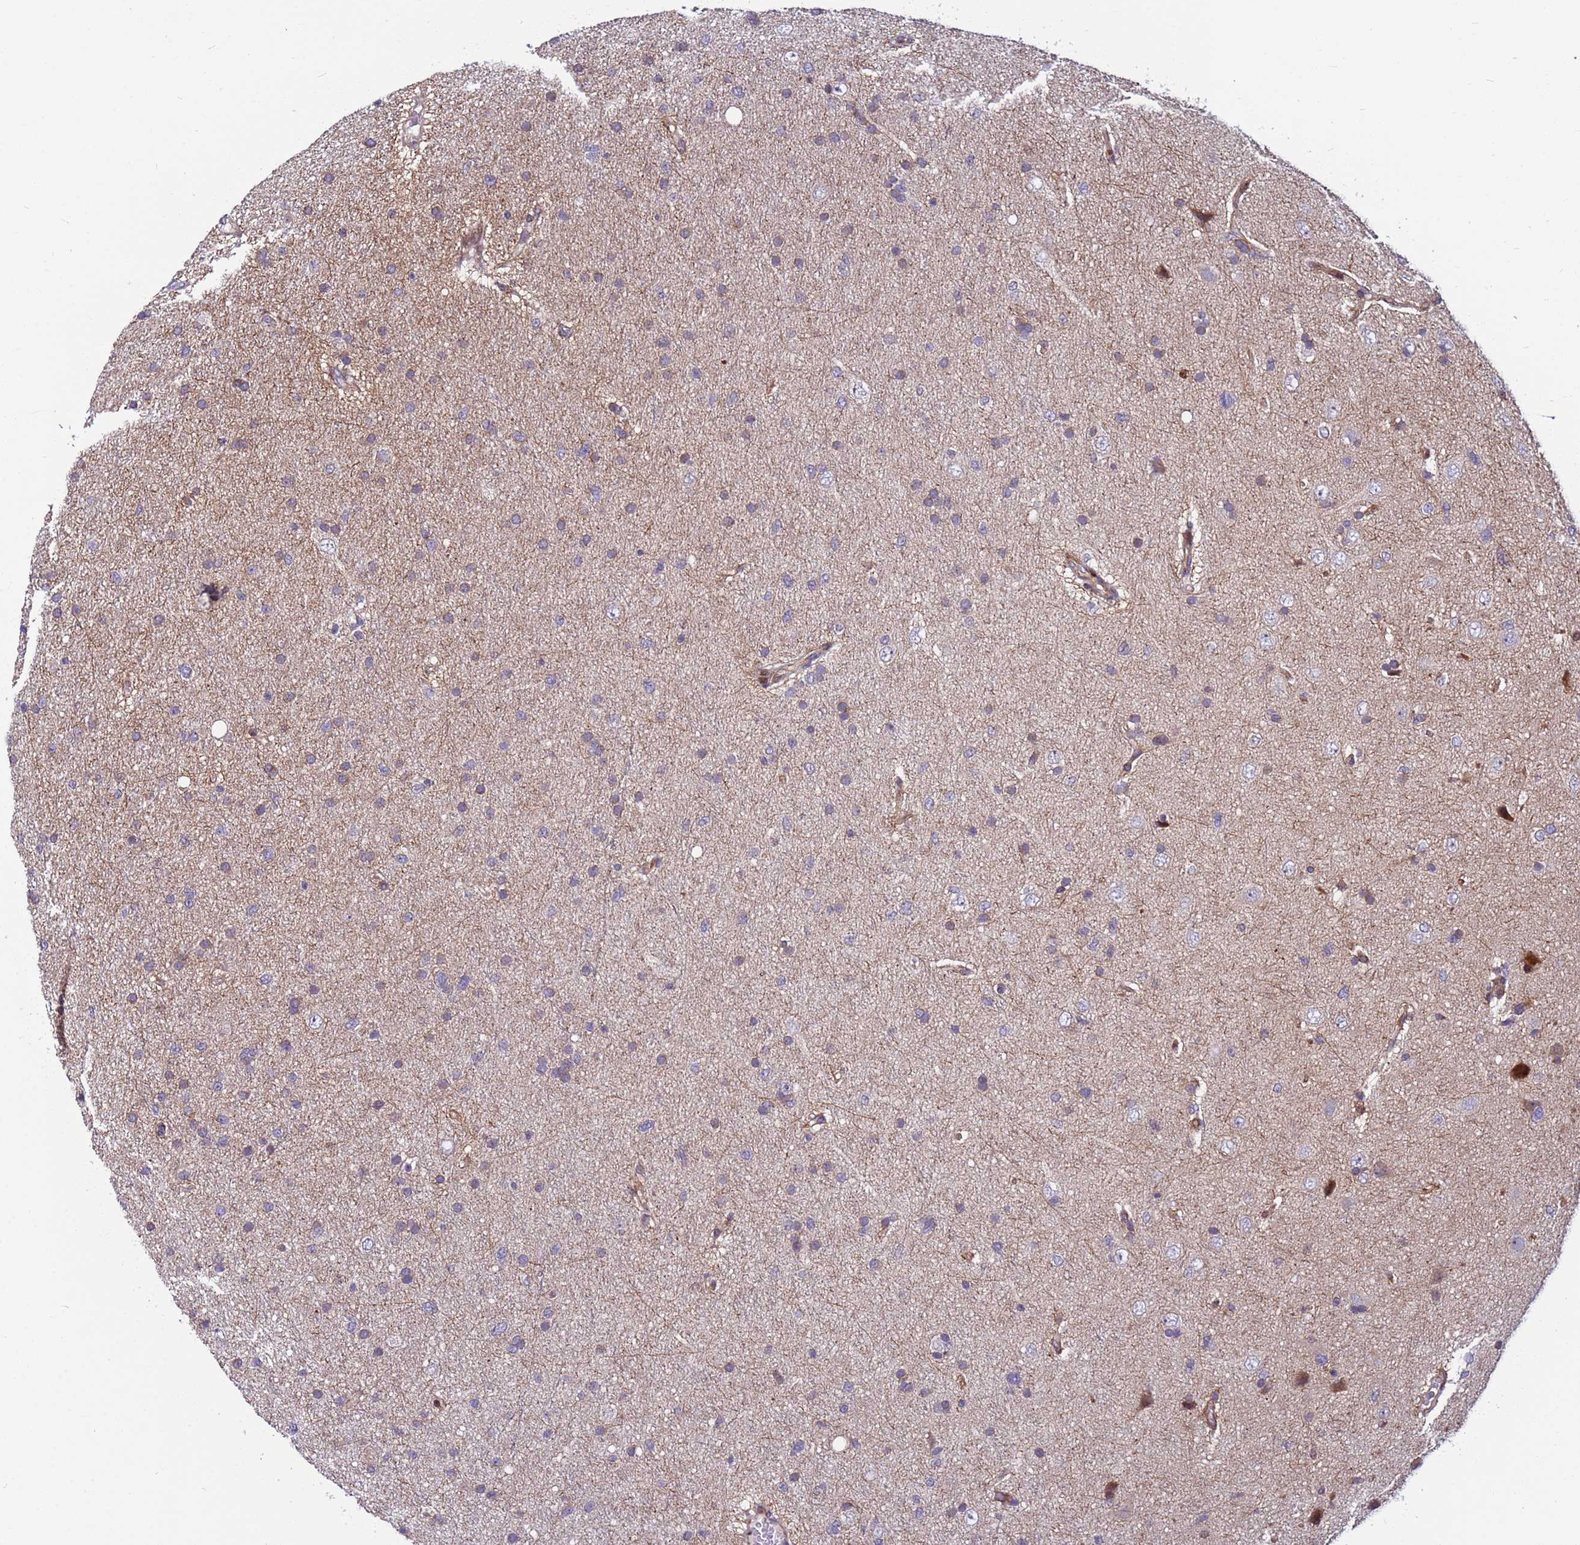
{"staining": {"intensity": "weak", "quantity": "<25%", "location": "cytoplasmic/membranous"}, "tissue": "glioma", "cell_type": "Tumor cells", "image_type": "cancer", "snomed": [{"axis": "morphology", "description": "Glioma, malignant, Low grade"}, {"axis": "topography", "description": "Cerebral cortex"}], "caption": "An immunohistochemistry (IHC) histopathology image of malignant low-grade glioma is shown. There is no staining in tumor cells of malignant low-grade glioma.", "gene": "WBP11", "patient": {"sex": "female", "age": 39}}